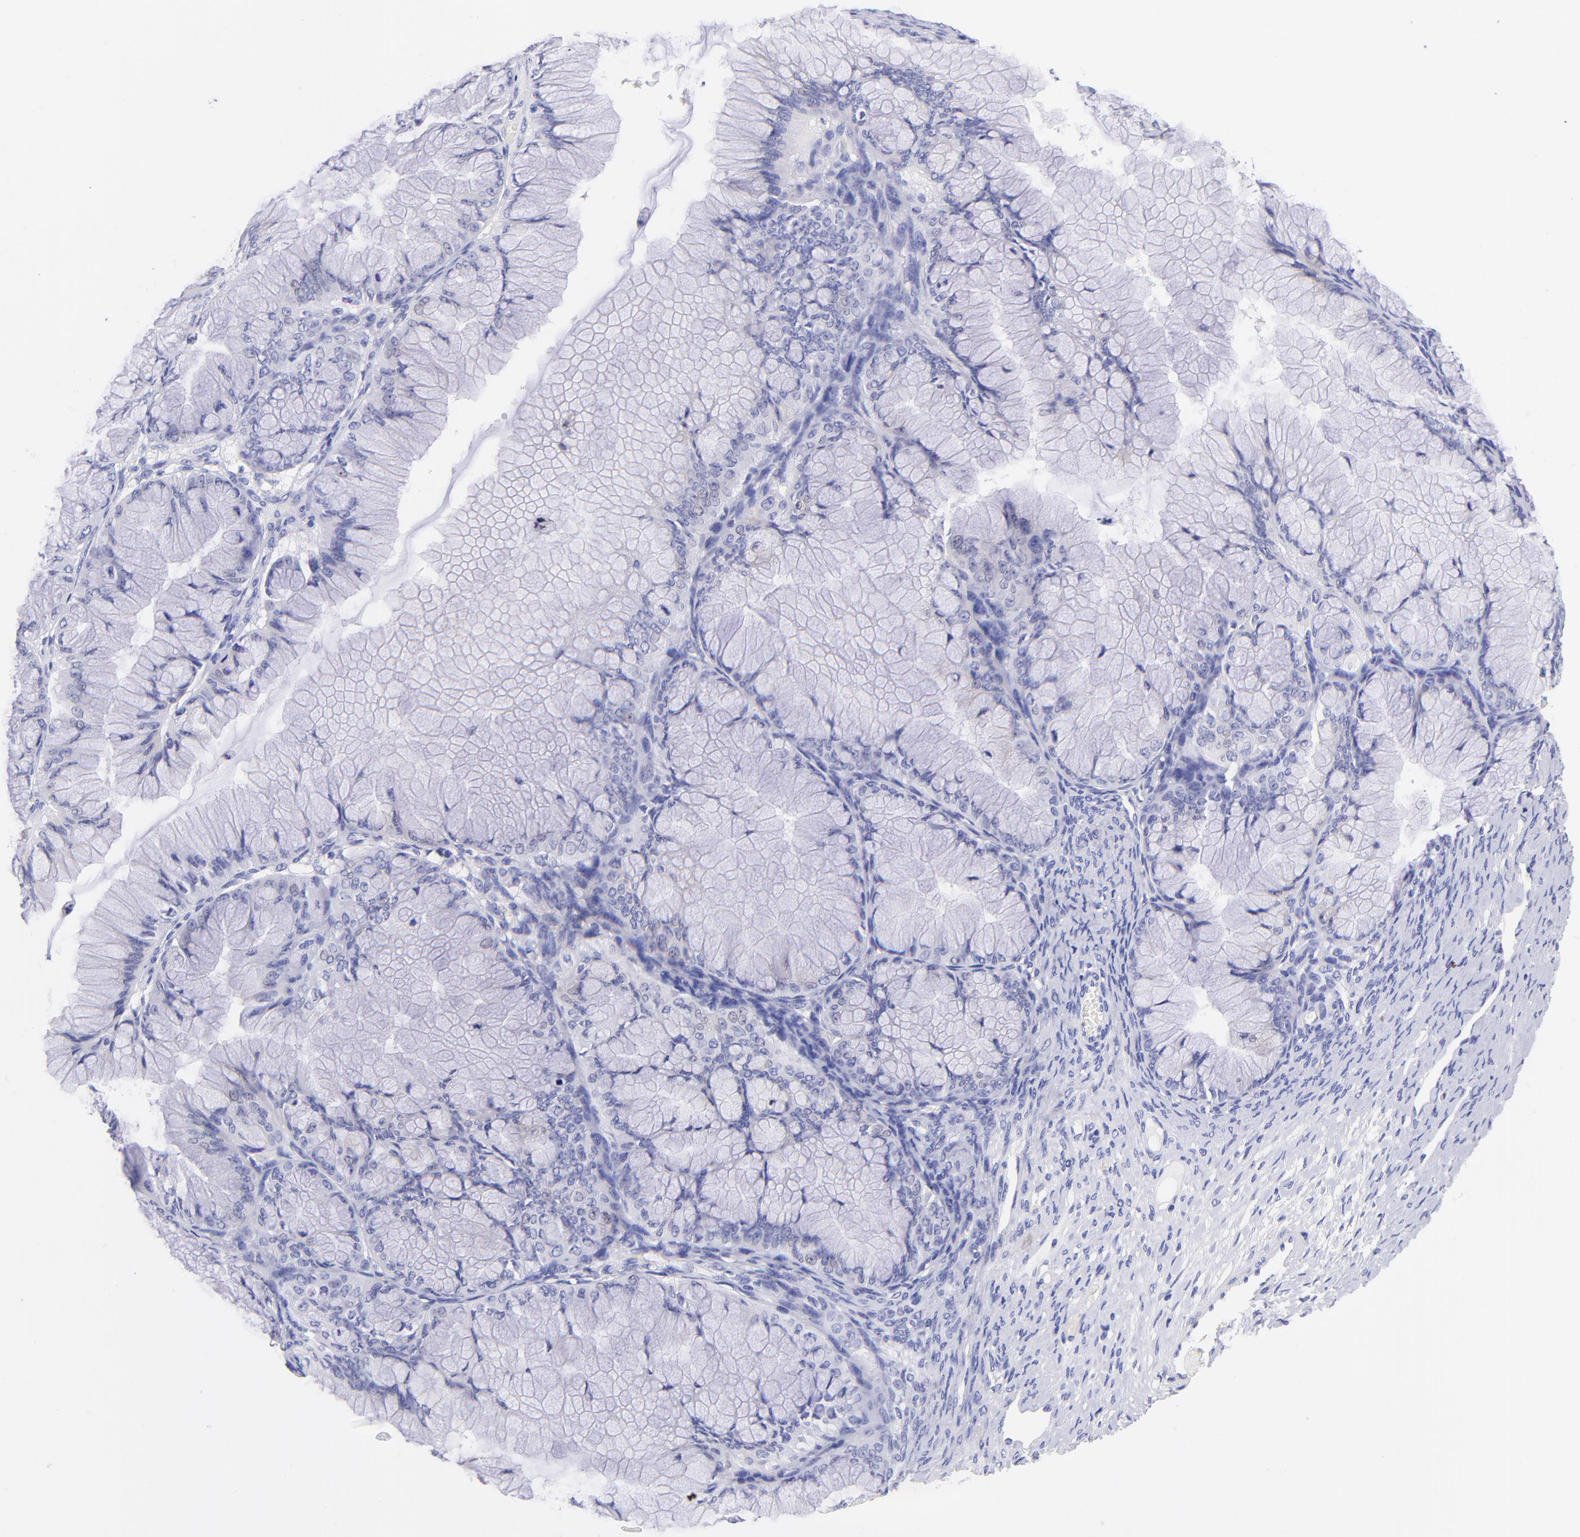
{"staining": {"intensity": "negative", "quantity": "none", "location": "none"}, "tissue": "ovarian cancer", "cell_type": "Tumor cells", "image_type": "cancer", "snomed": [{"axis": "morphology", "description": "Cystadenocarcinoma, mucinous, NOS"}, {"axis": "topography", "description": "Ovary"}], "caption": "IHC of ovarian cancer exhibits no positivity in tumor cells. (DAB (3,3'-diaminobenzidine) IHC, high magnification).", "gene": "RAB3B", "patient": {"sex": "female", "age": 63}}